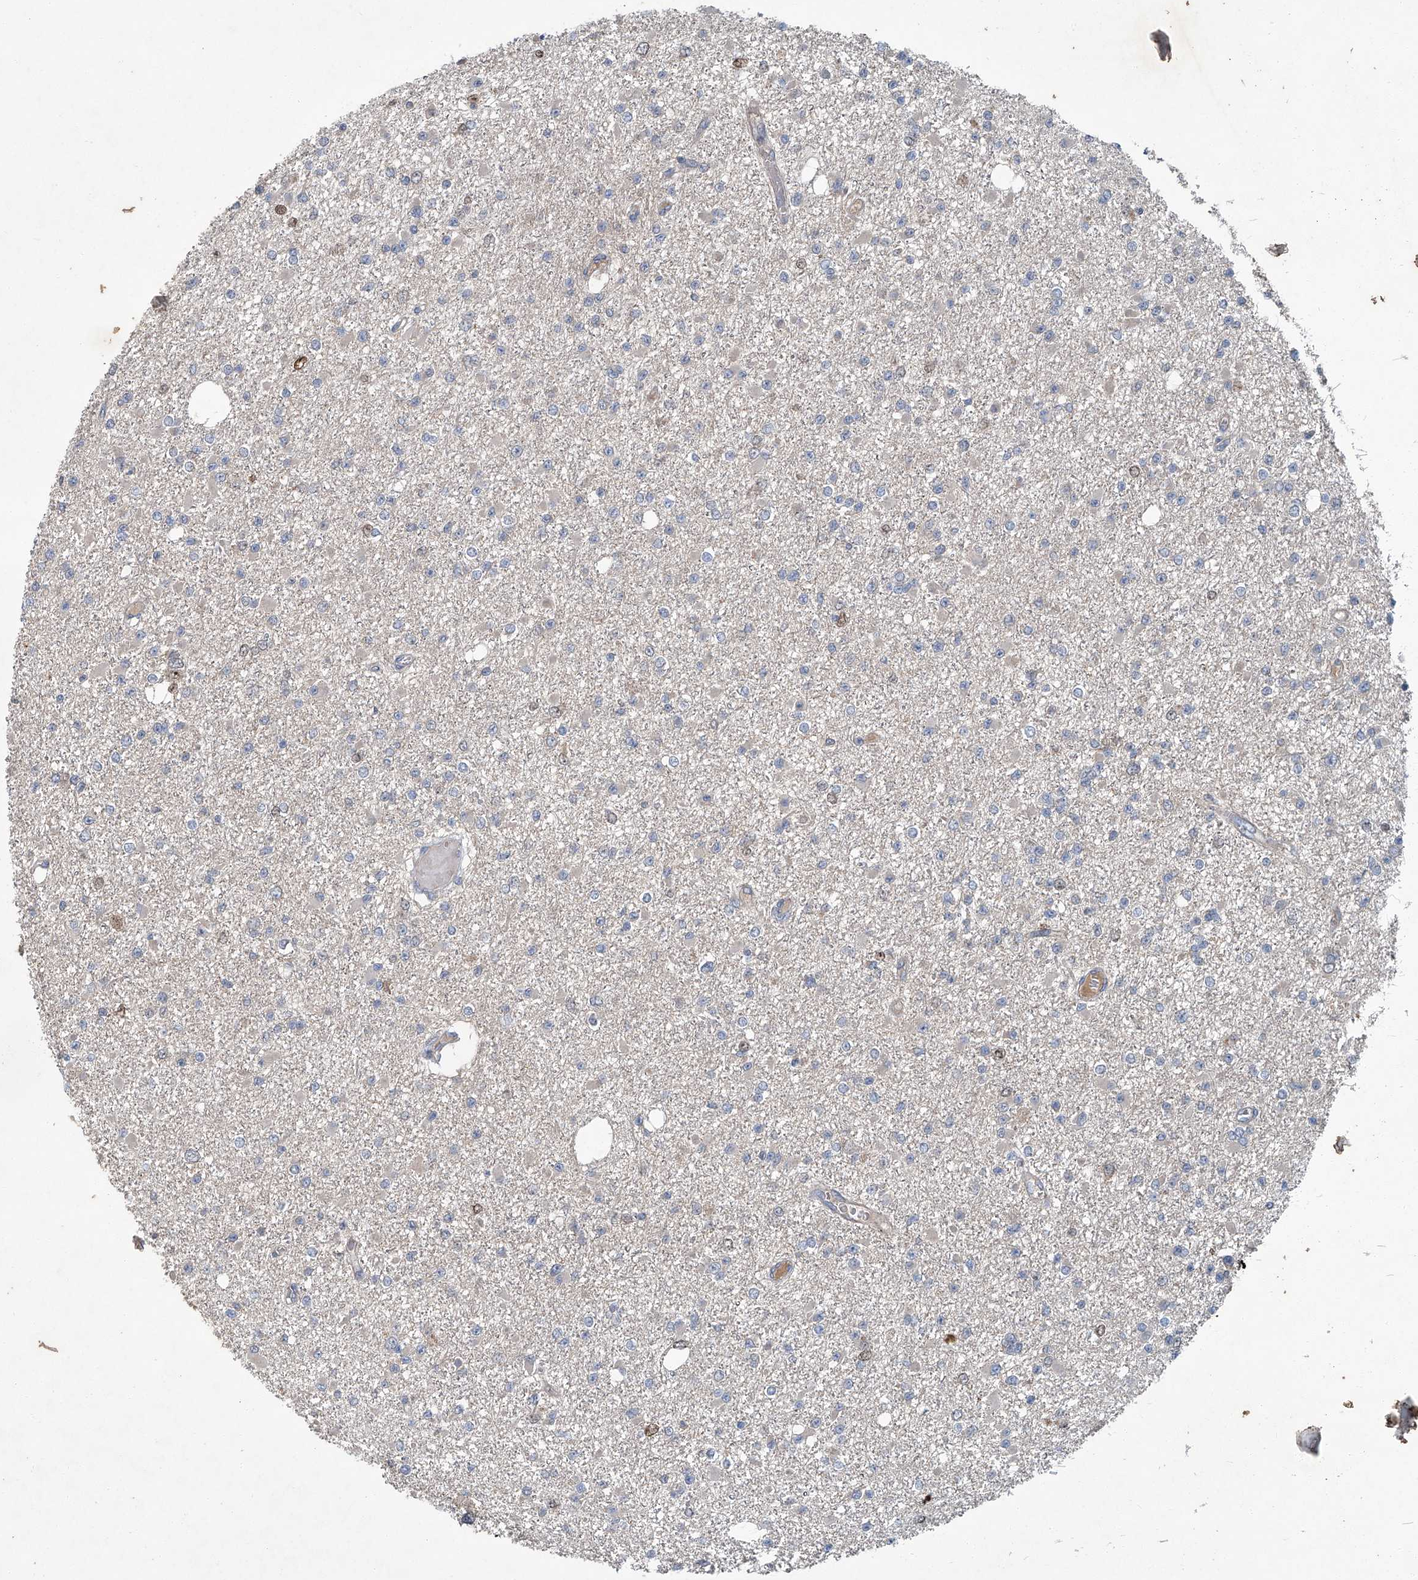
{"staining": {"intensity": "negative", "quantity": "none", "location": "none"}, "tissue": "glioma", "cell_type": "Tumor cells", "image_type": "cancer", "snomed": [{"axis": "morphology", "description": "Glioma, malignant, Low grade"}, {"axis": "topography", "description": "Brain"}], "caption": "This histopathology image is of glioma stained with immunohistochemistry (IHC) to label a protein in brown with the nuclei are counter-stained blue. There is no staining in tumor cells. (Stains: DAB (3,3'-diaminobenzidine) immunohistochemistry (IHC) with hematoxylin counter stain, Microscopy: brightfield microscopy at high magnification).", "gene": "ANKRD34A", "patient": {"sex": "female", "age": 22}}